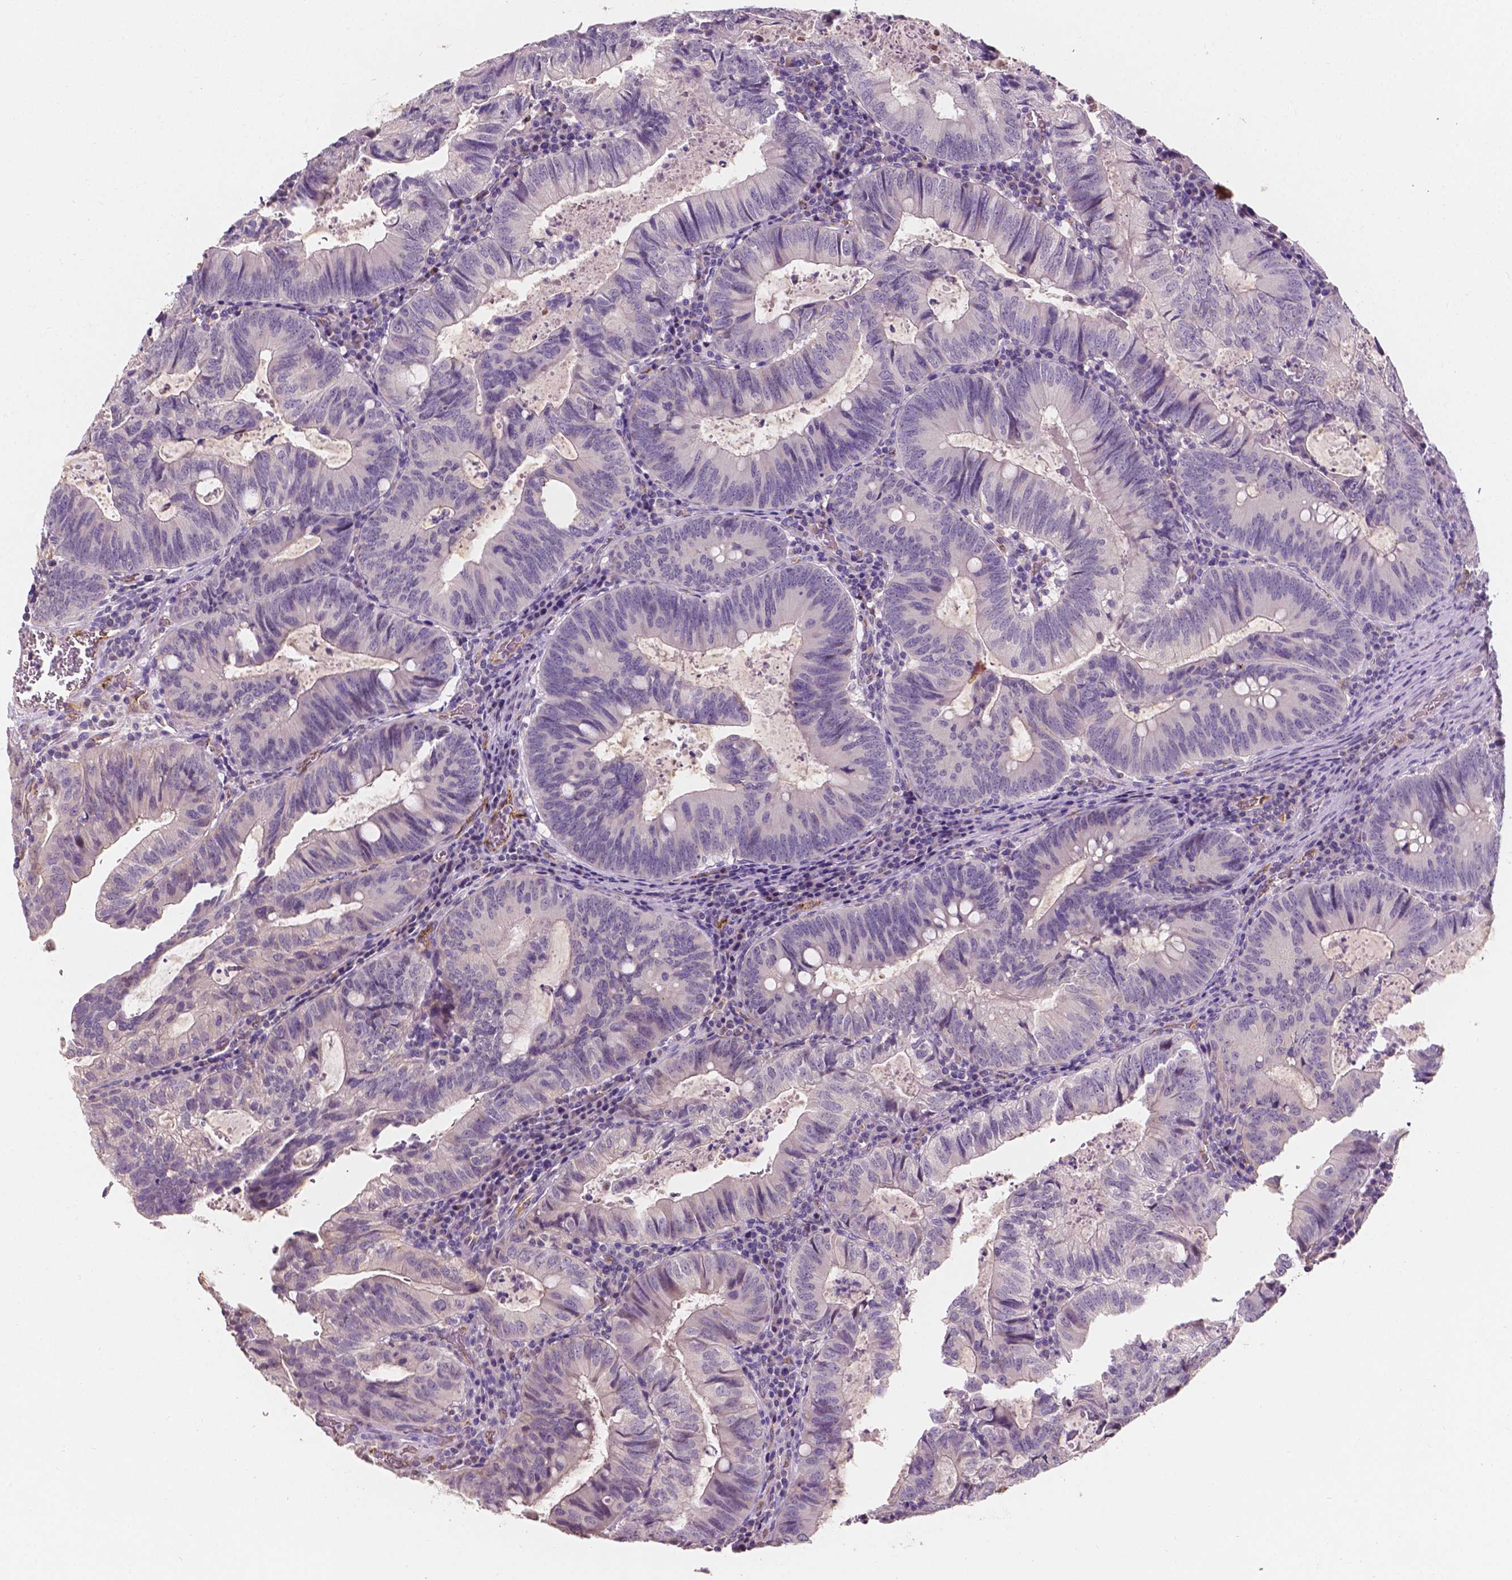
{"staining": {"intensity": "negative", "quantity": "none", "location": "none"}, "tissue": "colorectal cancer", "cell_type": "Tumor cells", "image_type": "cancer", "snomed": [{"axis": "morphology", "description": "Adenocarcinoma, NOS"}, {"axis": "topography", "description": "Colon"}], "caption": "Immunohistochemical staining of human adenocarcinoma (colorectal) exhibits no significant expression in tumor cells. (DAB (3,3'-diaminobenzidine) immunohistochemistry, high magnification).", "gene": "SLC22A4", "patient": {"sex": "male", "age": 67}}